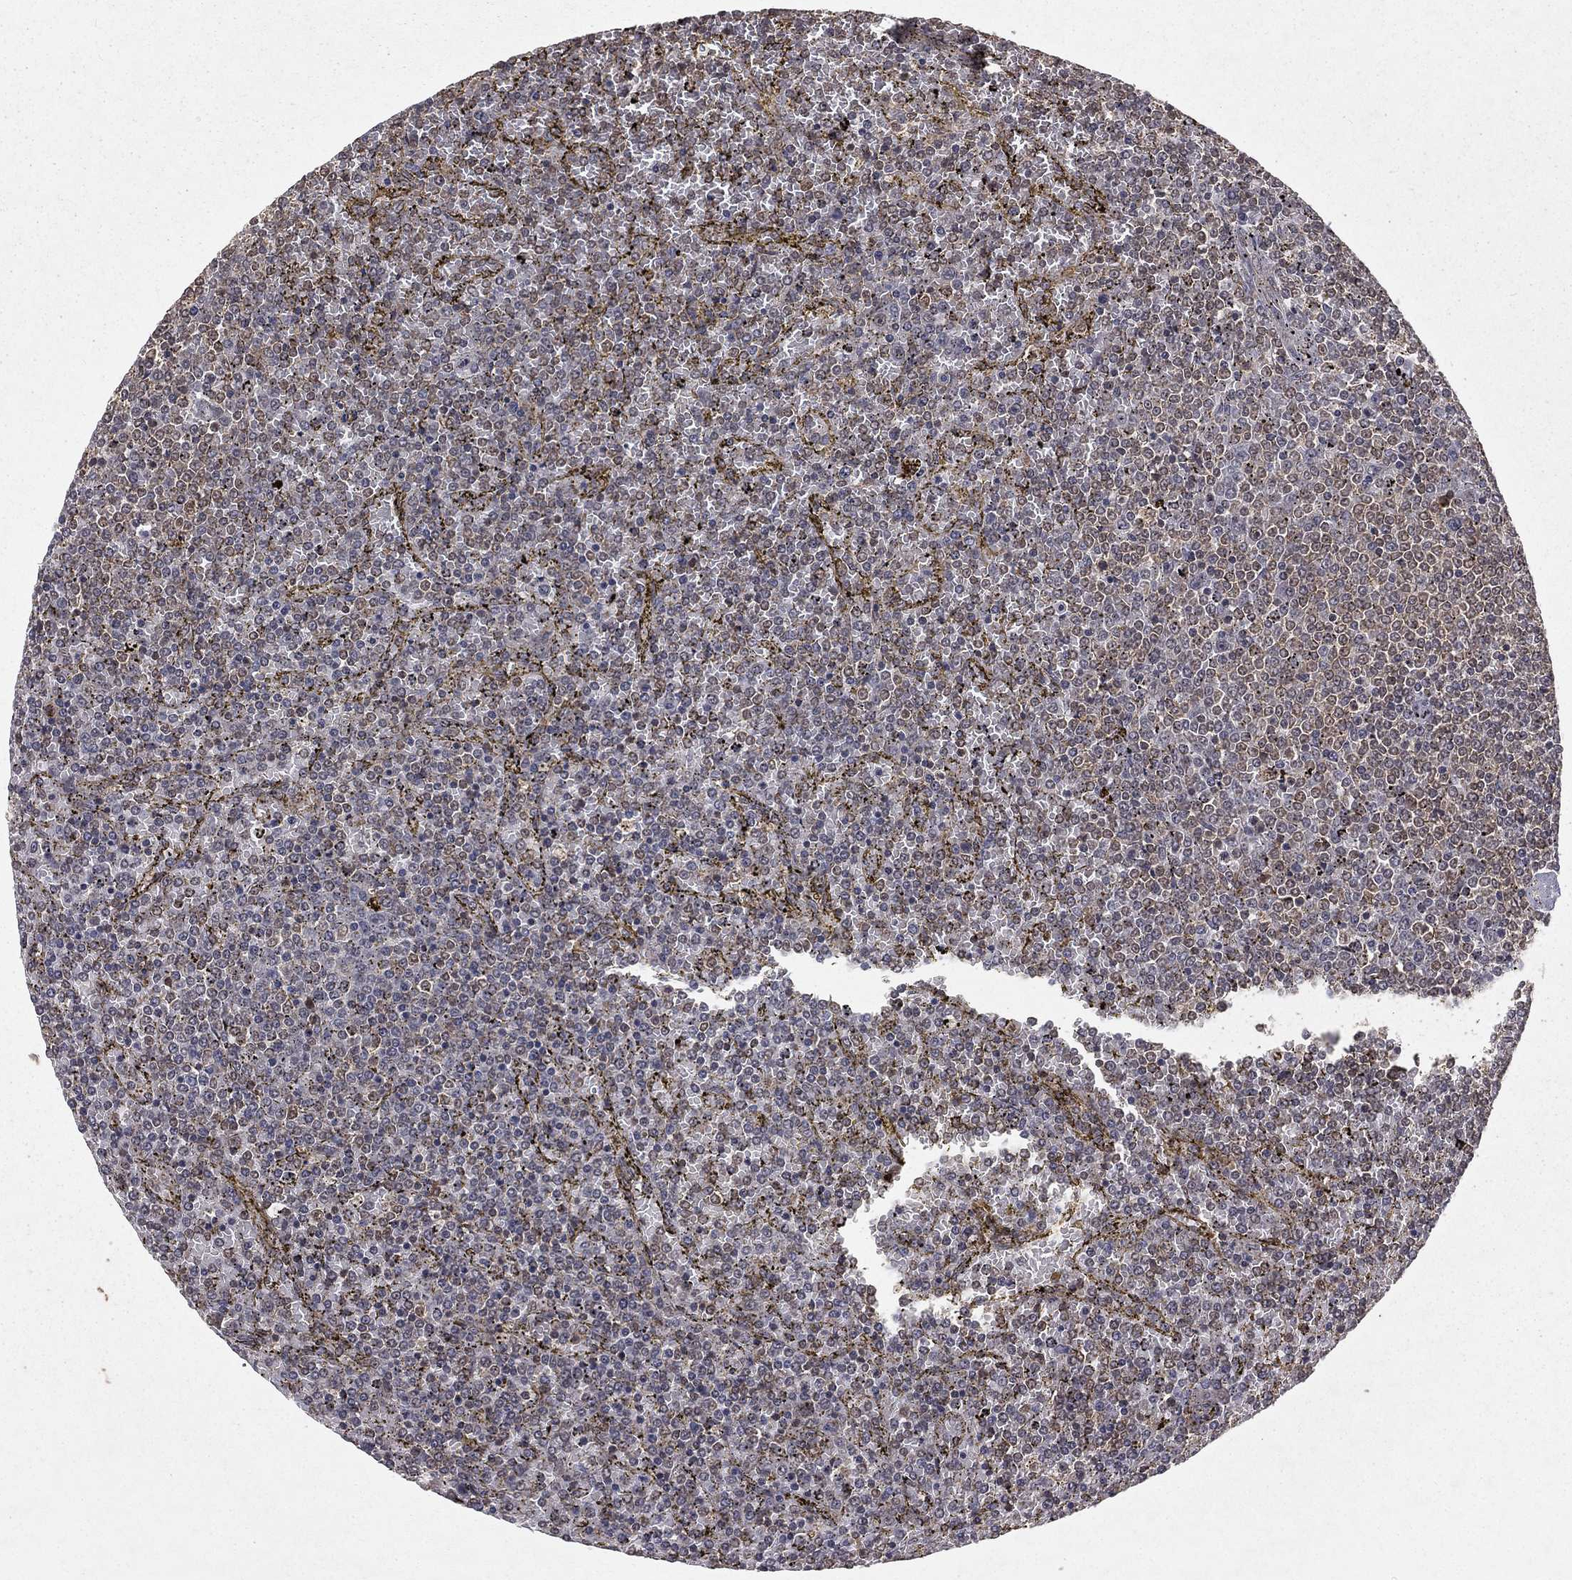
{"staining": {"intensity": "negative", "quantity": "none", "location": "none"}, "tissue": "lymphoma", "cell_type": "Tumor cells", "image_type": "cancer", "snomed": [{"axis": "morphology", "description": "Malignant lymphoma, non-Hodgkin's type, Low grade"}, {"axis": "topography", "description": "Spleen"}], "caption": "The image displays no staining of tumor cells in lymphoma.", "gene": "ZDHHC15", "patient": {"sex": "female", "age": 77}}